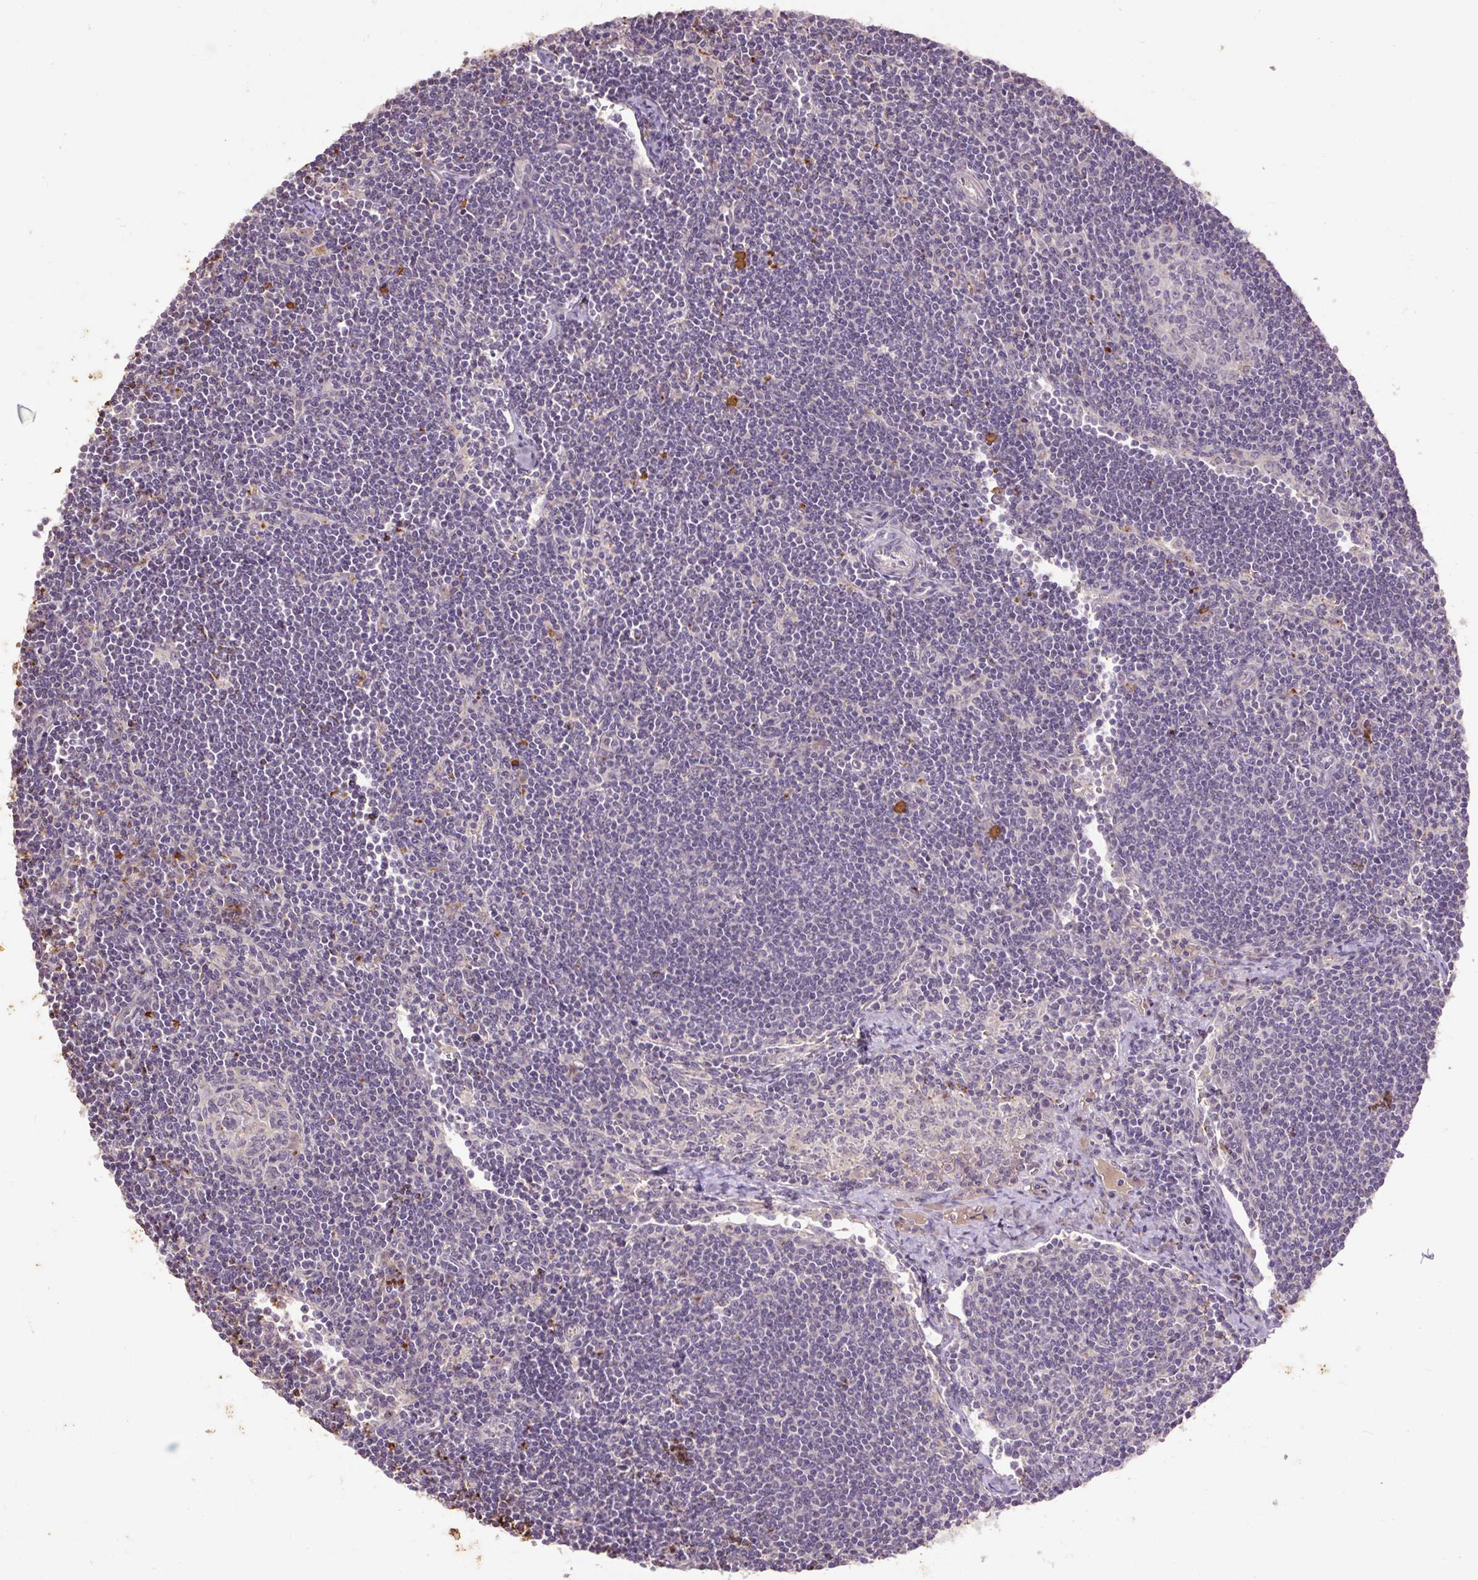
{"staining": {"intensity": "negative", "quantity": "none", "location": "none"}, "tissue": "lymph node", "cell_type": "Germinal center cells", "image_type": "normal", "snomed": [{"axis": "morphology", "description": "Normal tissue, NOS"}, {"axis": "topography", "description": "Lymph node"}], "caption": "Immunohistochemistry histopathology image of normal human lymph node stained for a protein (brown), which displays no staining in germinal center cells. (Stains: DAB (3,3'-diaminobenzidine) IHC with hematoxylin counter stain, Microscopy: brightfield microscopy at high magnification).", "gene": "LRTM2", "patient": {"sex": "female", "age": 29}}